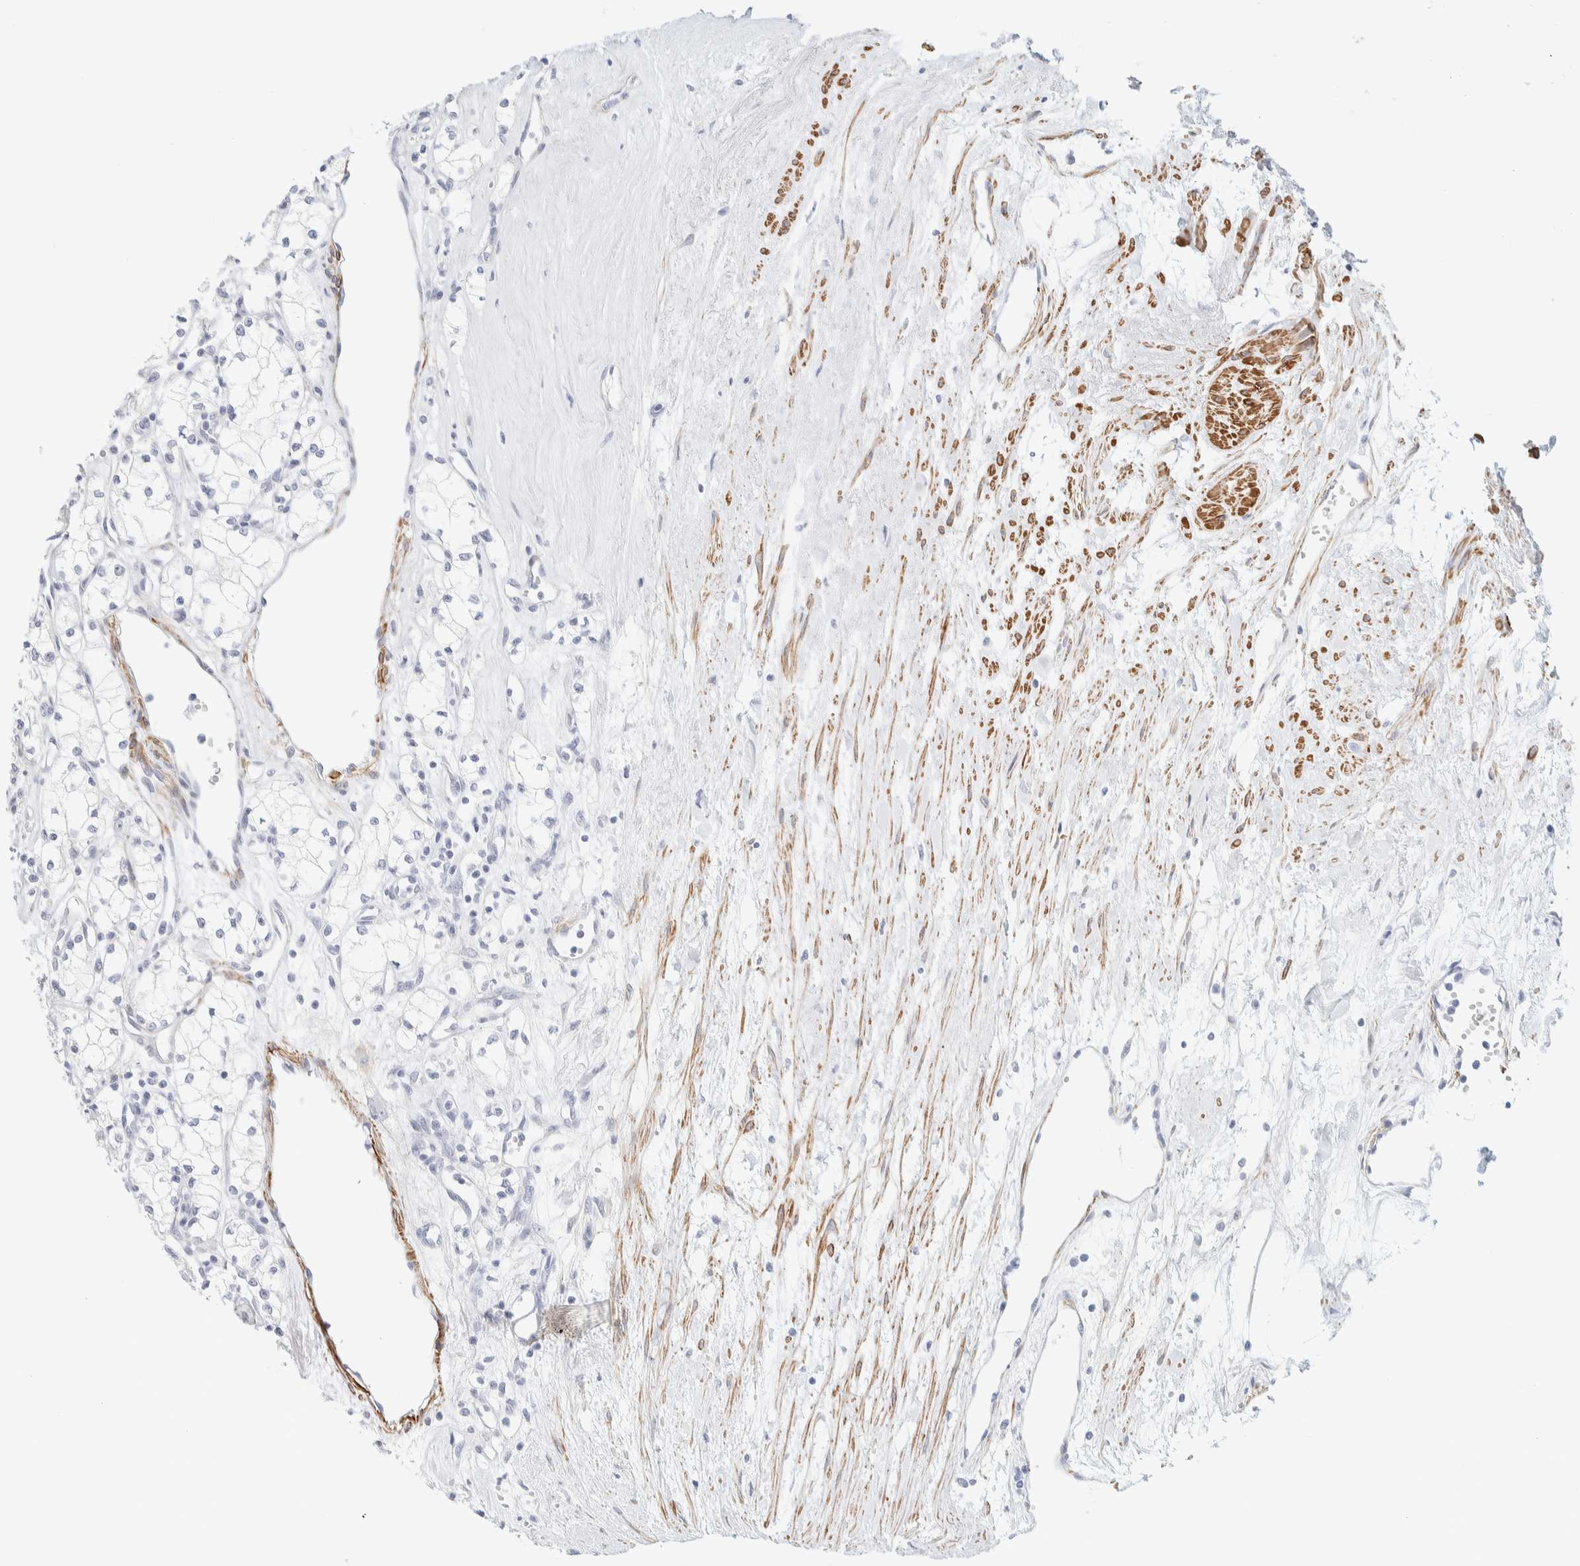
{"staining": {"intensity": "negative", "quantity": "none", "location": "none"}, "tissue": "renal cancer", "cell_type": "Tumor cells", "image_type": "cancer", "snomed": [{"axis": "morphology", "description": "Adenocarcinoma, NOS"}, {"axis": "topography", "description": "Kidney"}], "caption": "This photomicrograph is of renal cancer stained with IHC to label a protein in brown with the nuclei are counter-stained blue. There is no expression in tumor cells.", "gene": "AFMID", "patient": {"sex": "male", "age": 59}}